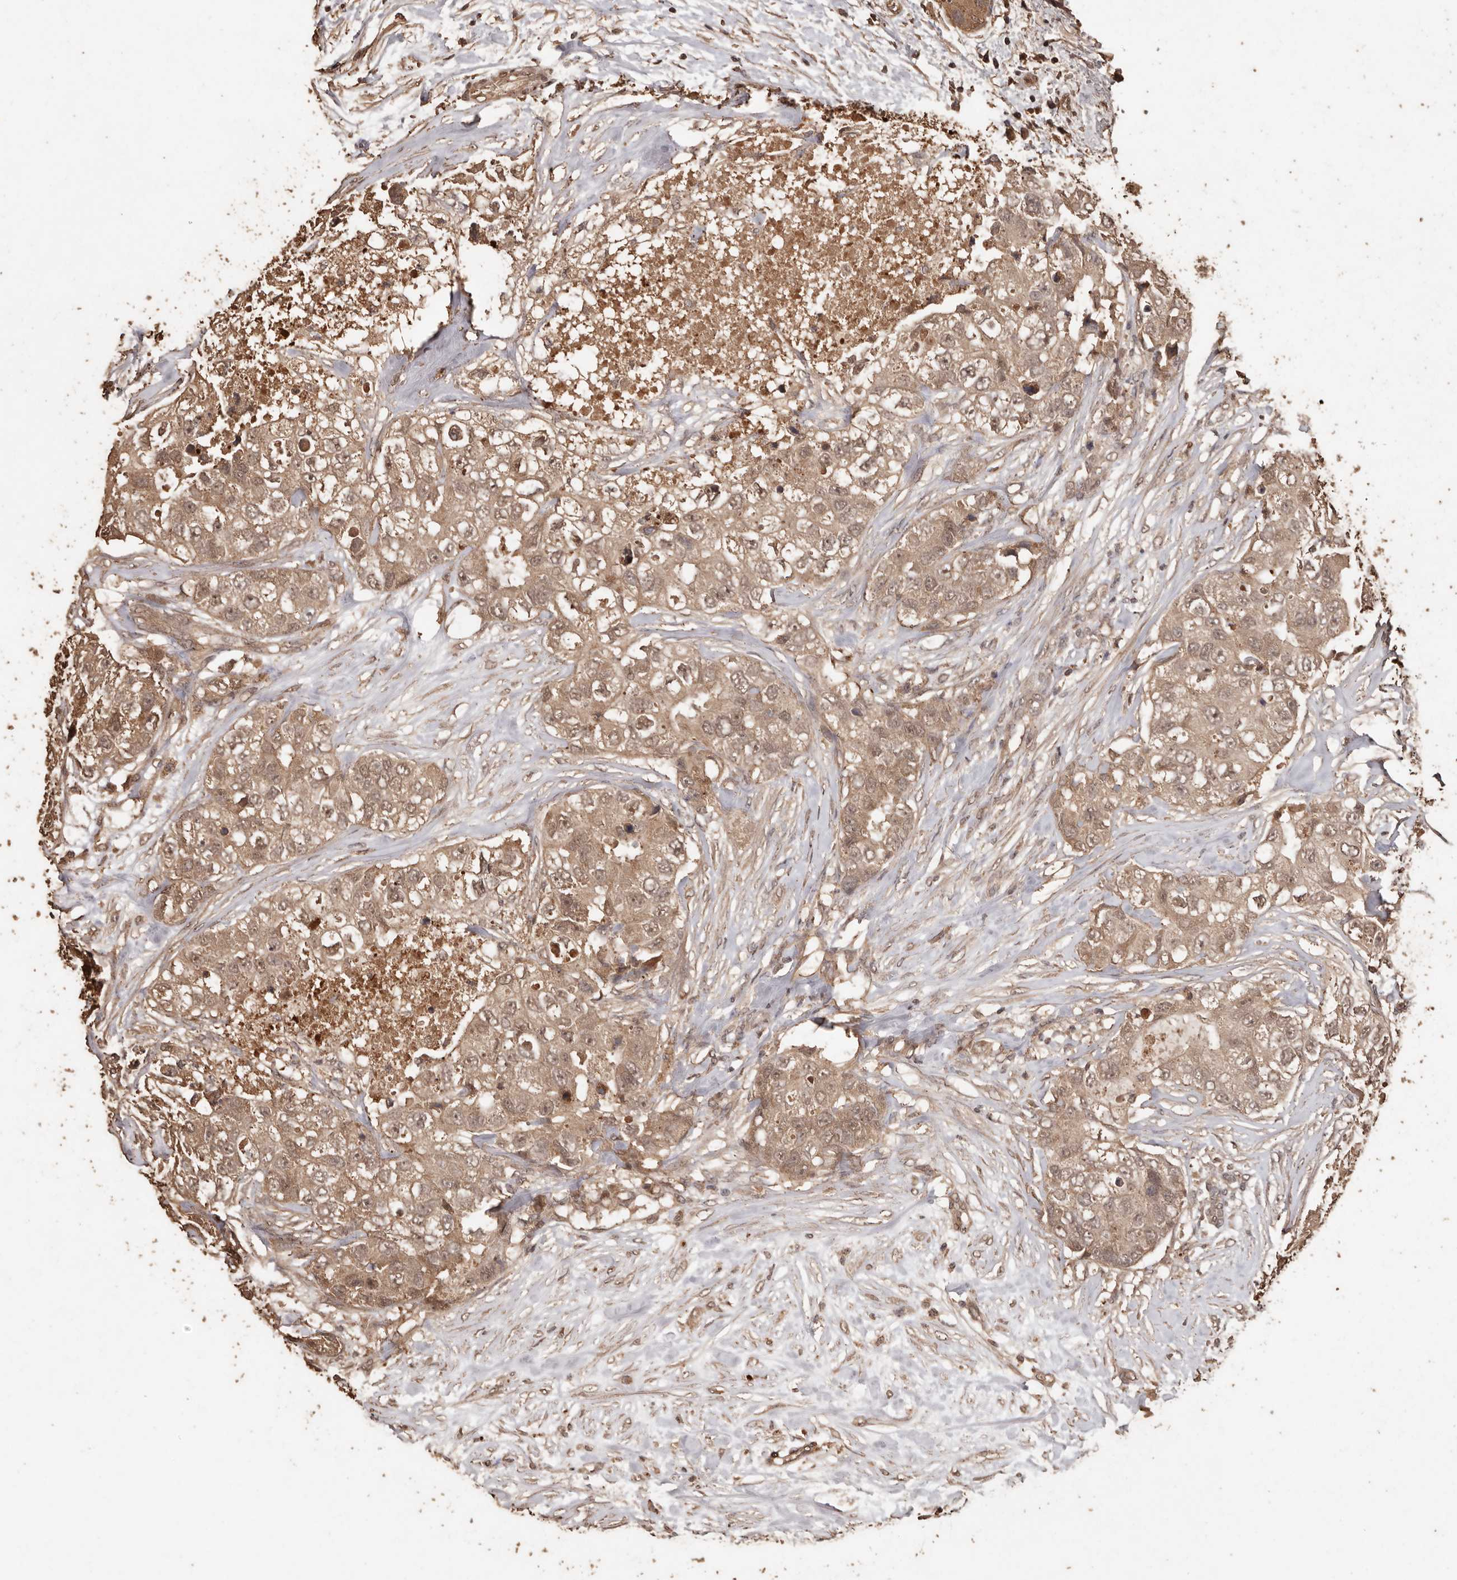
{"staining": {"intensity": "moderate", "quantity": ">75%", "location": "cytoplasmic/membranous,nuclear"}, "tissue": "breast cancer", "cell_type": "Tumor cells", "image_type": "cancer", "snomed": [{"axis": "morphology", "description": "Duct carcinoma"}, {"axis": "topography", "description": "Breast"}], "caption": "A histopathology image of human breast cancer stained for a protein shows moderate cytoplasmic/membranous and nuclear brown staining in tumor cells.", "gene": "PKDCC", "patient": {"sex": "female", "age": 62}}